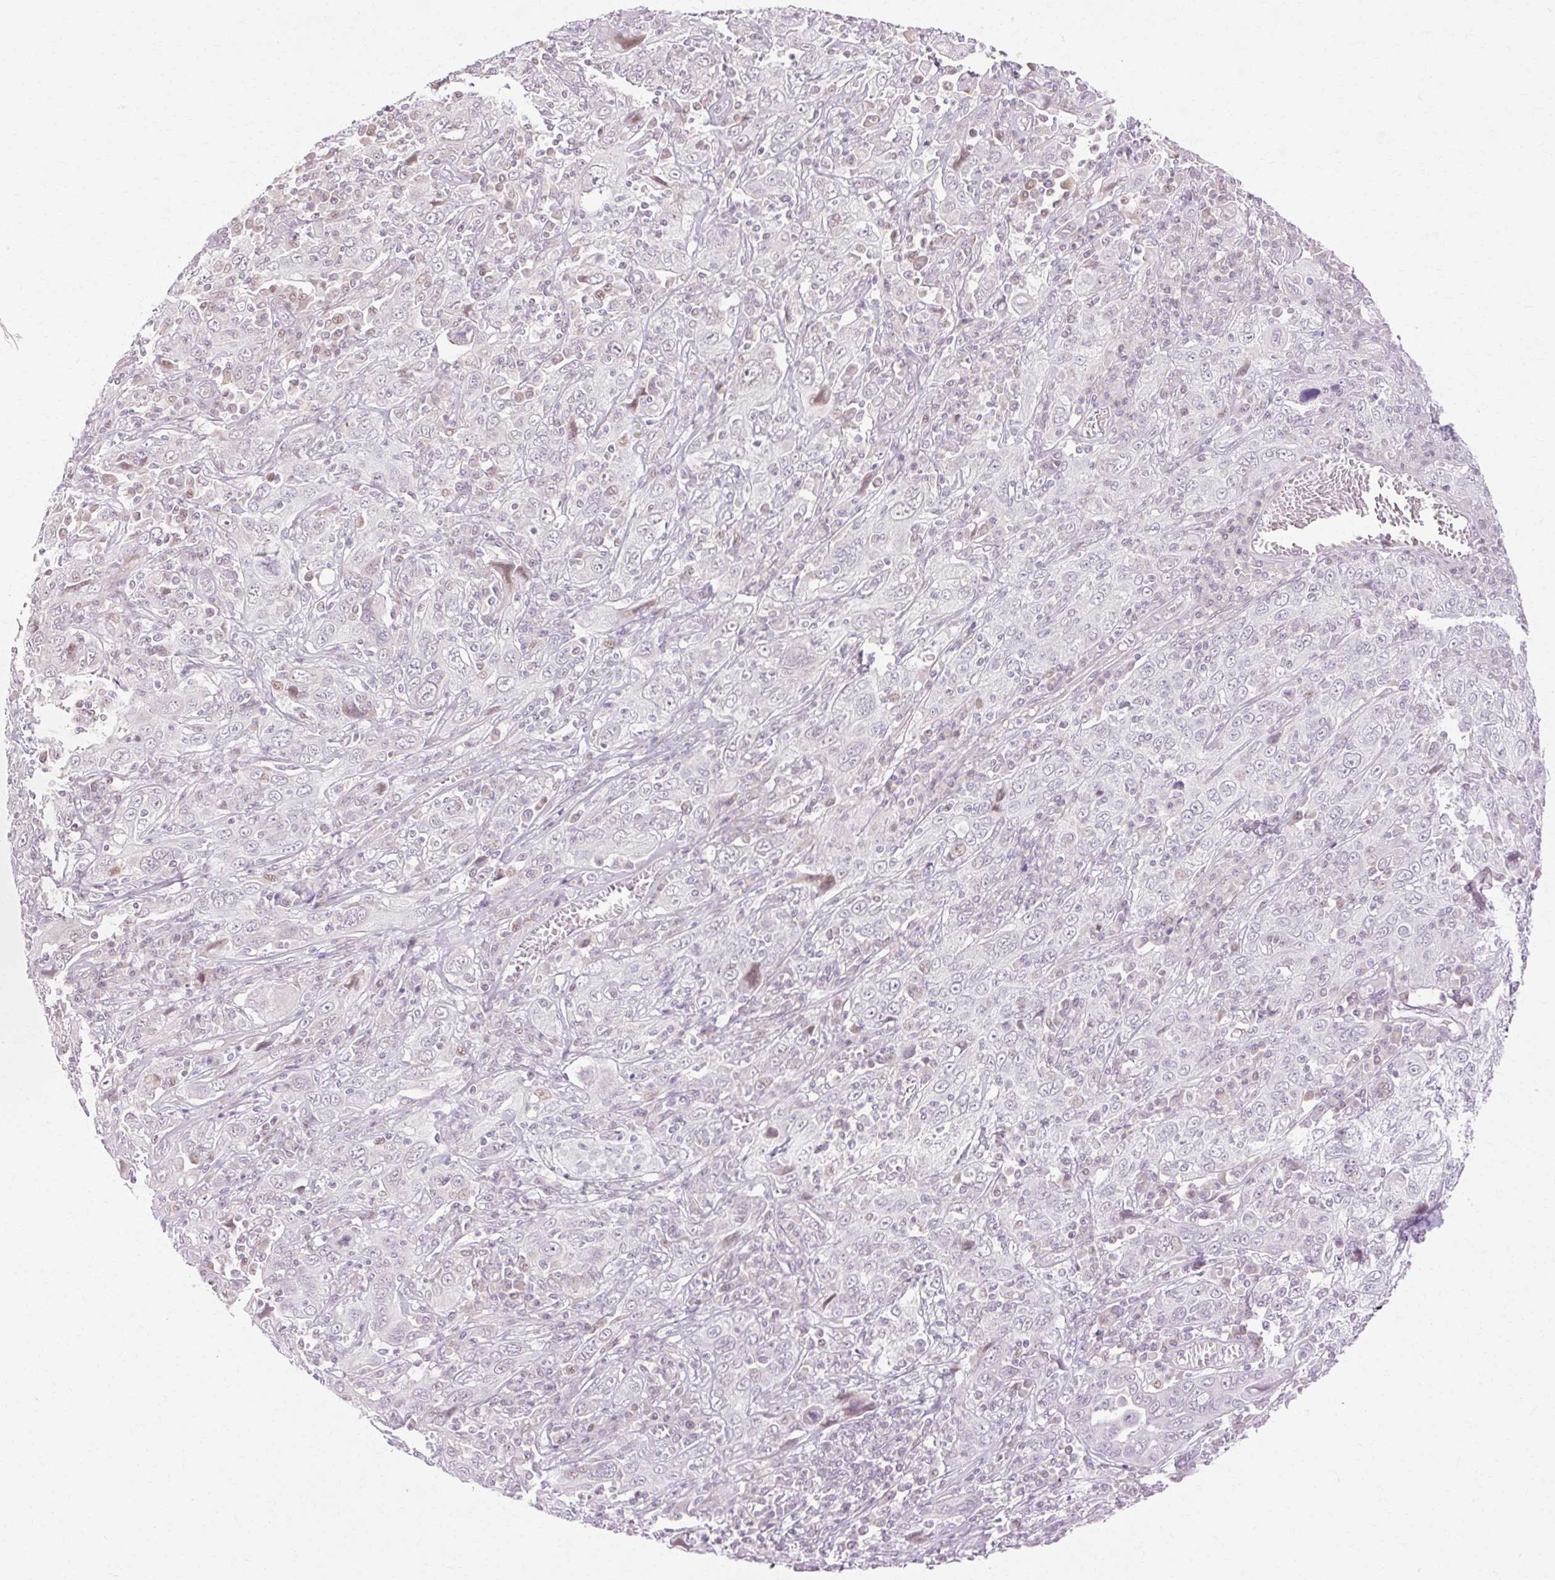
{"staining": {"intensity": "weak", "quantity": "<25%", "location": "nuclear"}, "tissue": "cervical cancer", "cell_type": "Tumor cells", "image_type": "cancer", "snomed": [{"axis": "morphology", "description": "Squamous cell carcinoma, NOS"}, {"axis": "topography", "description": "Cervix"}], "caption": "Immunohistochemical staining of squamous cell carcinoma (cervical) reveals no significant staining in tumor cells.", "gene": "C3orf49", "patient": {"sex": "female", "age": 46}}